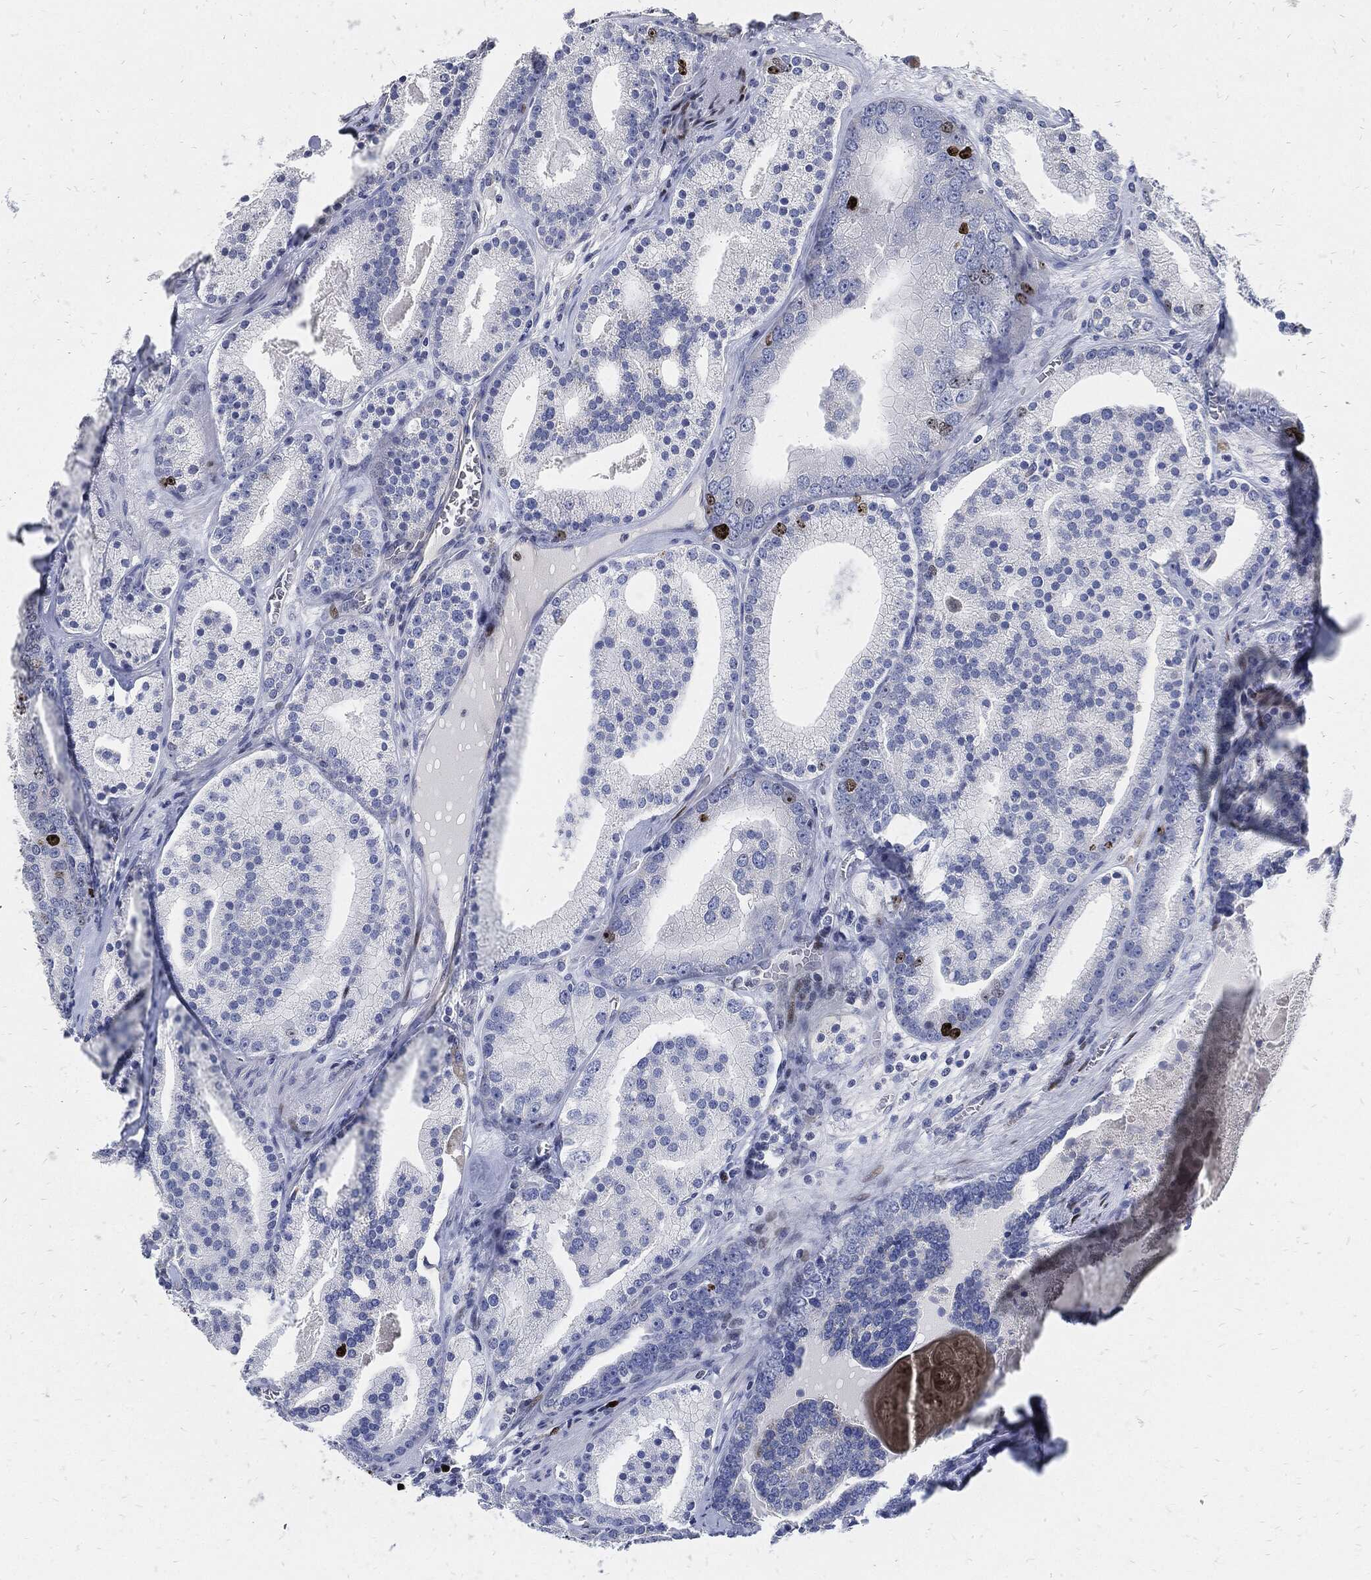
{"staining": {"intensity": "strong", "quantity": "<25%", "location": "nuclear"}, "tissue": "prostate cancer", "cell_type": "Tumor cells", "image_type": "cancer", "snomed": [{"axis": "morphology", "description": "Adenocarcinoma, NOS"}, {"axis": "topography", "description": "Prostate"}], "caption": "Prostate adenocarcinoma stained with a protein marker reveals strong staining in tumor cells.", "gene": "MKI67", "patient": {"sex": "male", "age": 69}}